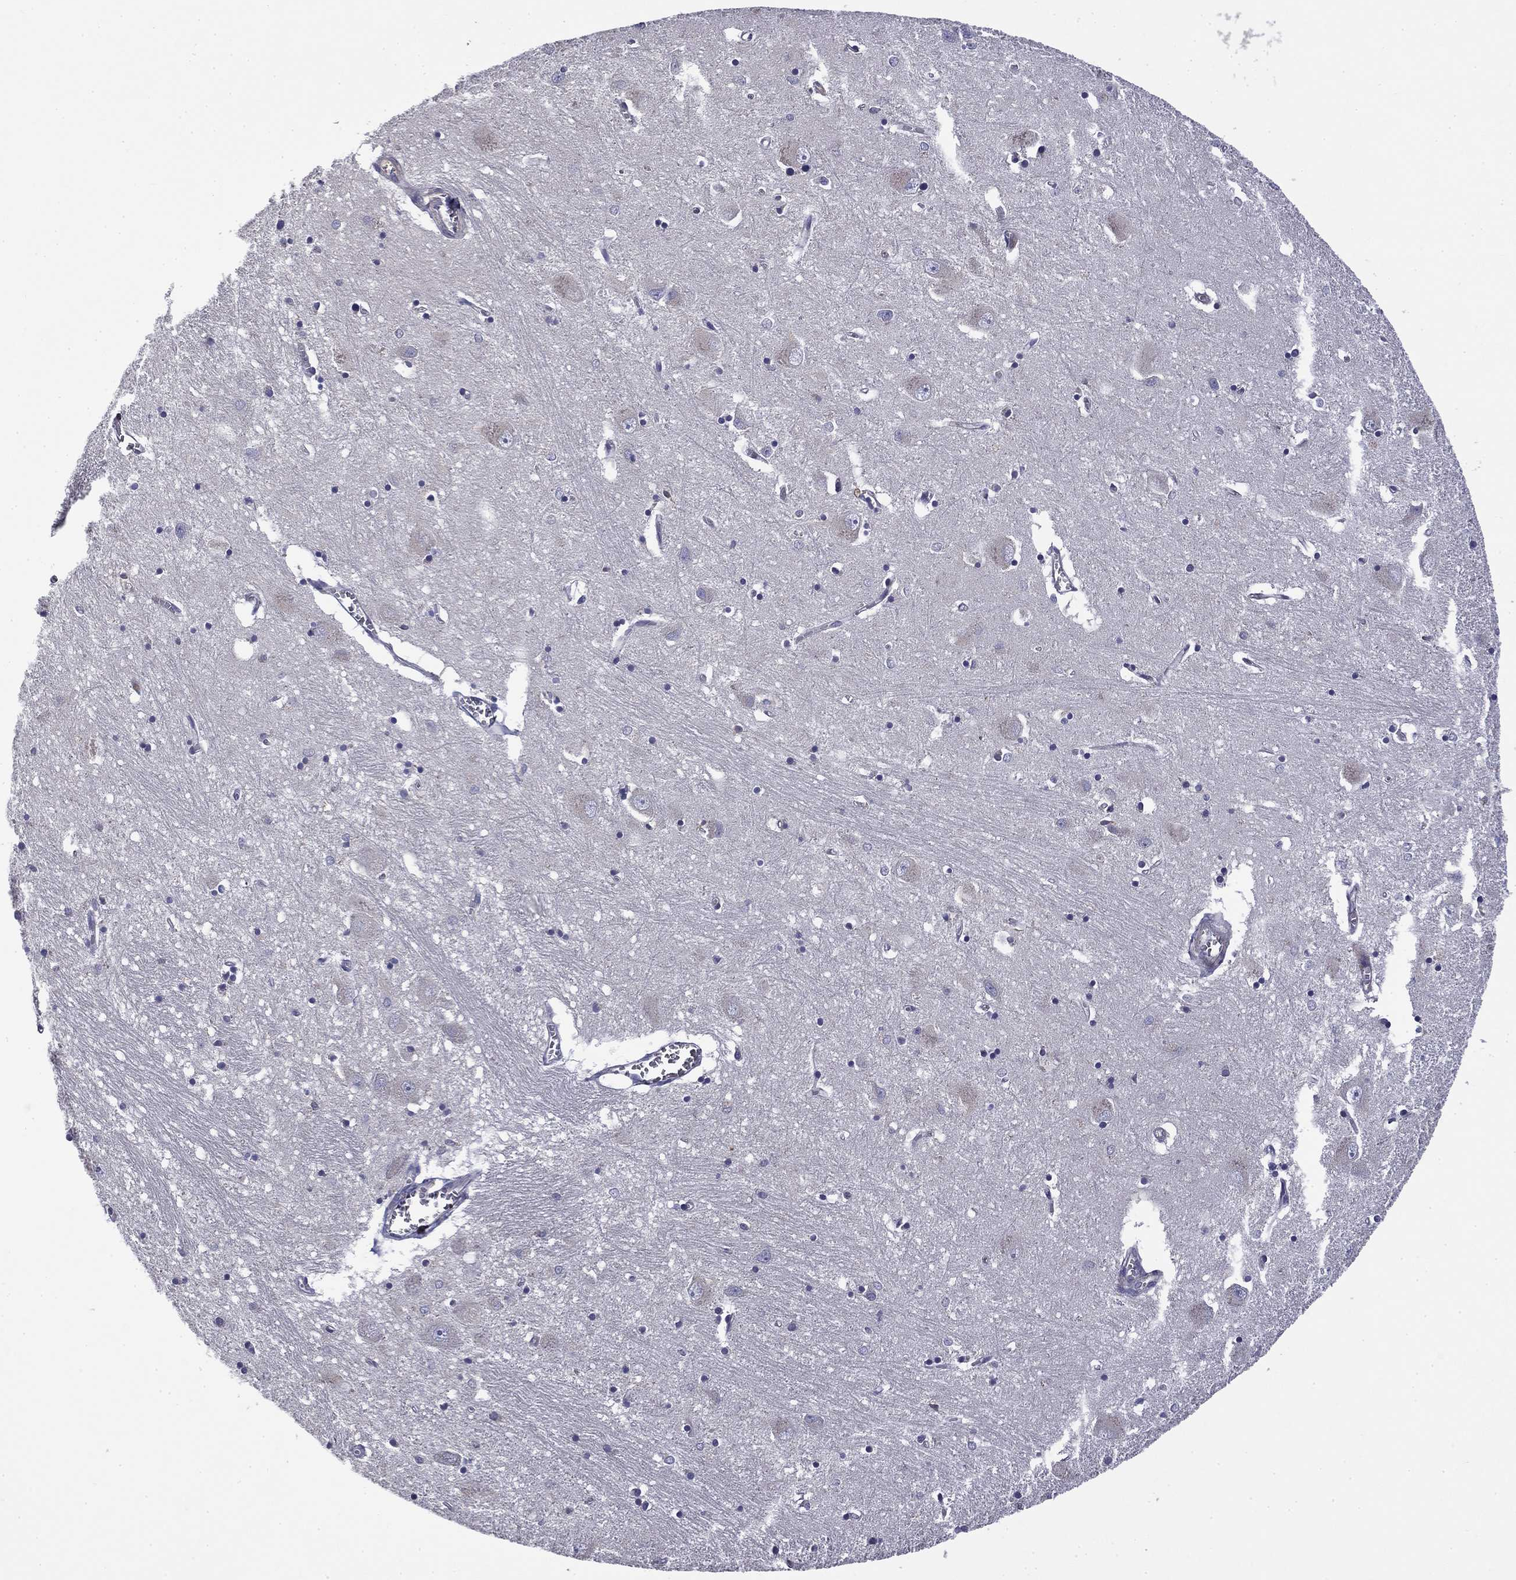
{"staining": {"intensity": "negative", "quantity": "none", "location": "none"}, "tissue": "caudate", "cell_type": "Glial cells", "image_type": "normal", "snomed": [{"axis": "morphology", "description": "Normal tissue, NOS"}, {"axis": "topography", "description": "Lateral ventricle wall"}], "caption": "DAB immunohistochemical staining of benign human caudate displays no significant staining in glial cells.", "gene": "ARHGAP45", "patient": {"sex": "male", "age": 54}}